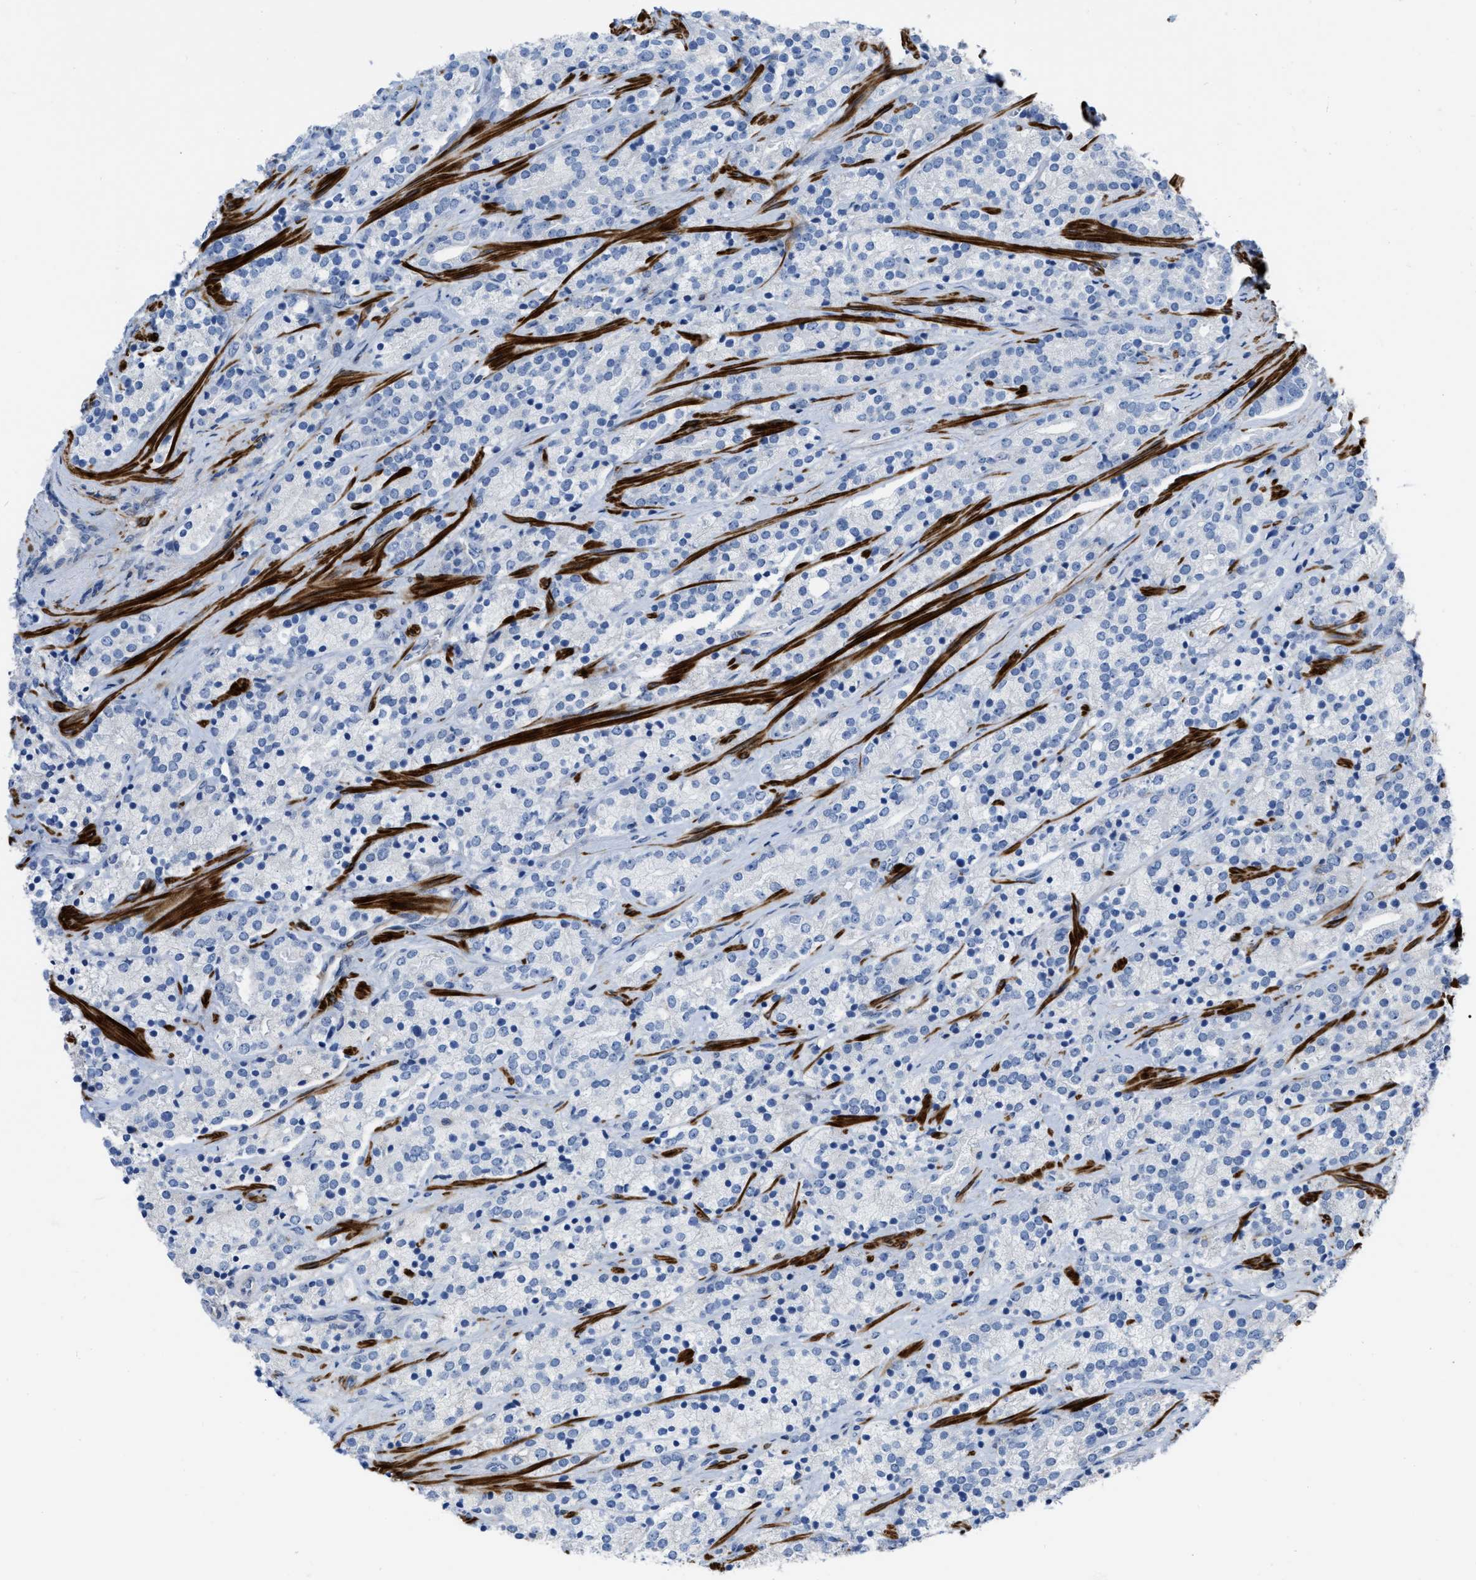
{"staining": {"intensity": "negative", "quantity": "none", "location": "none"}, "tissue": "prostate cancer", "cell_type": "Tumor cells", "image_type": "cancer", "snomed": [{"axis": "morphology", "description": "Adenocarcinoma, High grade"}, {"axis": "topography", "description": "Prostate"}], "caption": "A high-resolution micrograph shows IHC staining of prostate high-grade adenocarcinoma, which demonstrates no significant staining in tumor cells.", "gene": "PRMT2", "patient": {"sex": "male", "age": 71}}